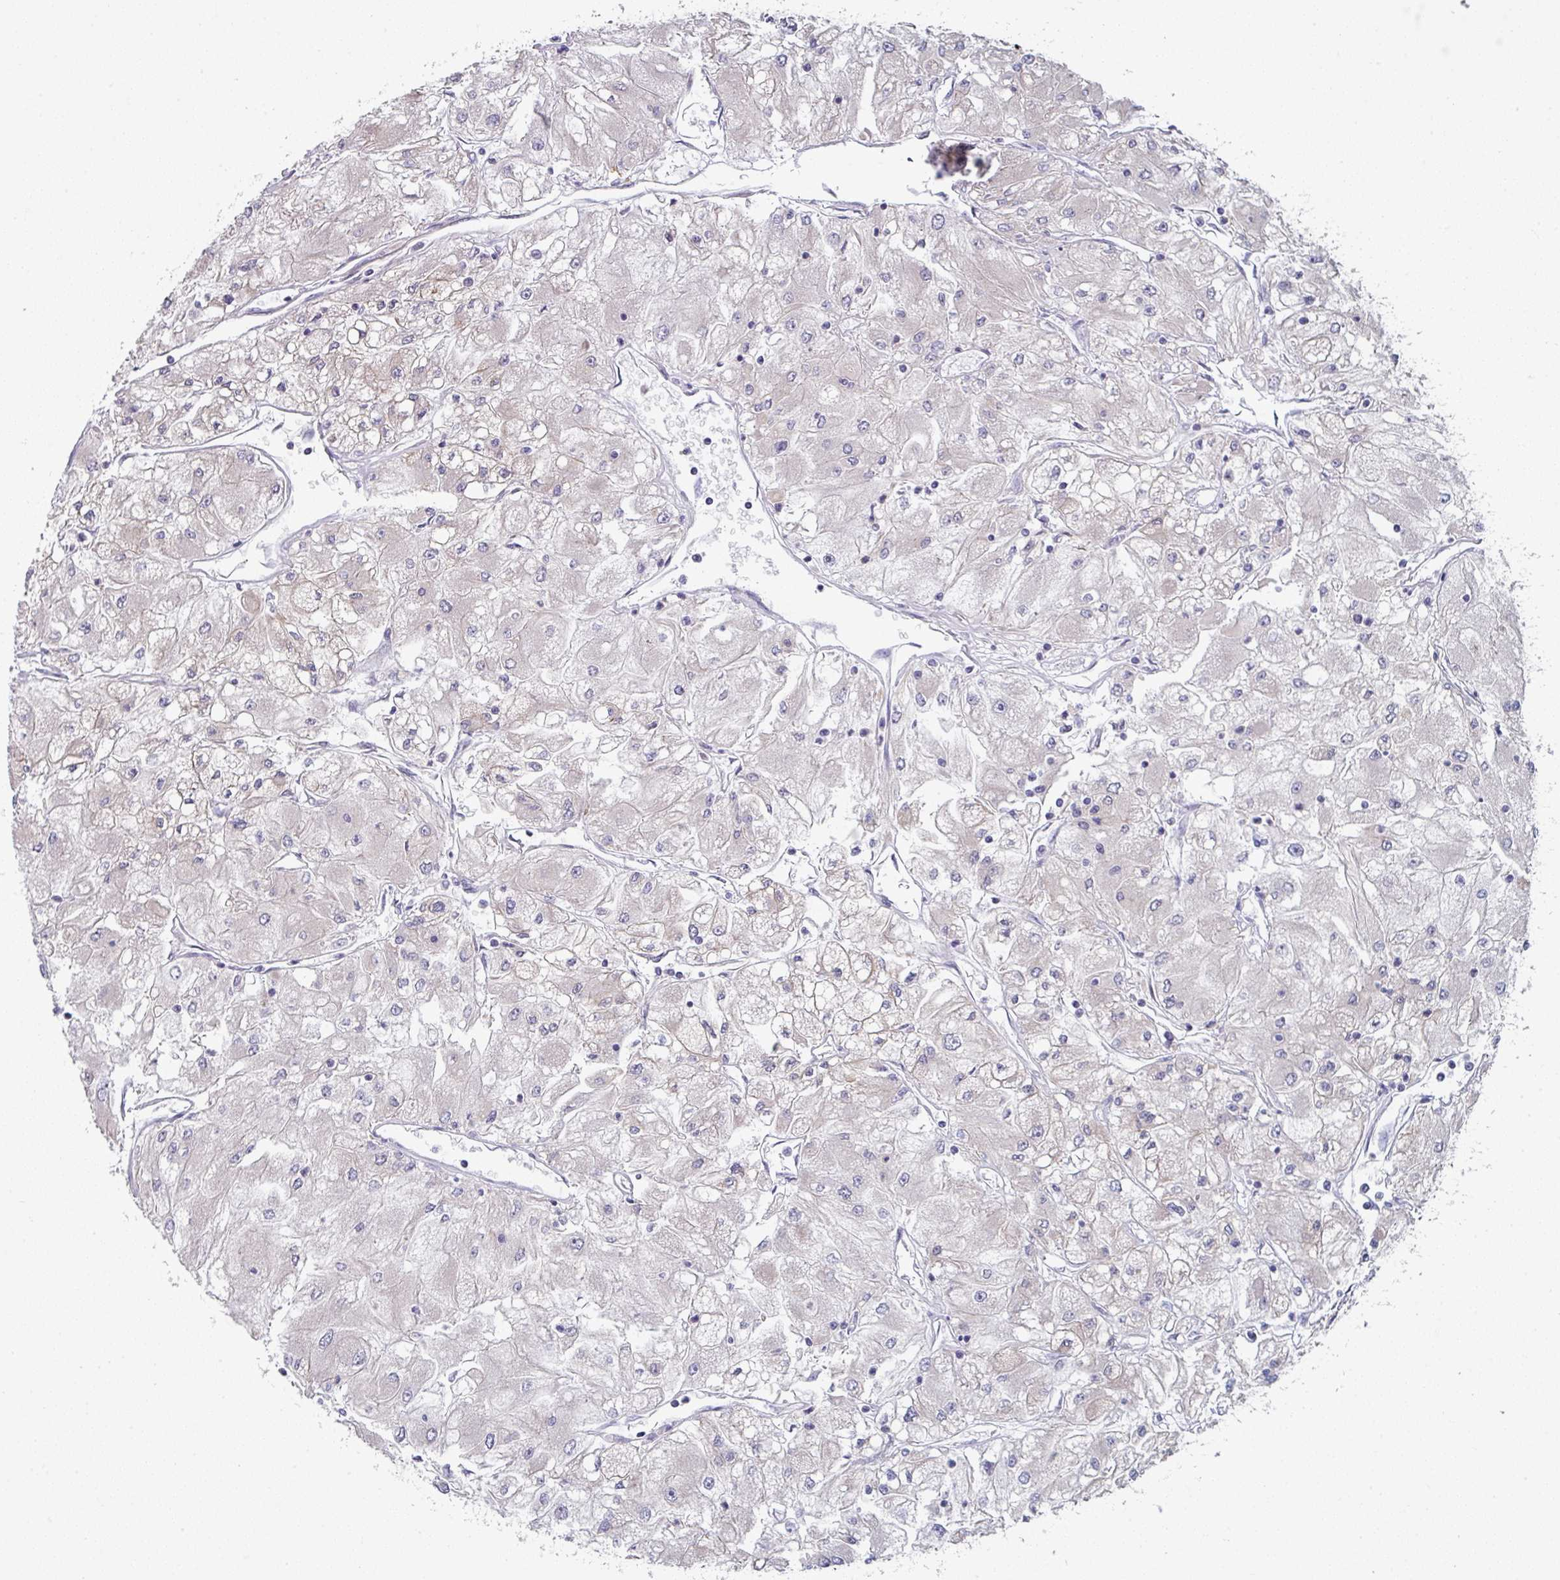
{"staining": {"intensity": "negative", "quantity": "none", "location": "none"}, "tissue": "renal cancer", "cell_type": "Tumor cells", "image_type": "cancer", "snomed": [{"axis": "morphology", "description": "Adenocarcinoma, NOS"}, {"axis": "topography", "description": "Kidney"}], "caption": "Immunohistochemistry (IHC) of human adenocarcinoma (renal) reveals no positivity in tumor cells.", "gene": "TMED5", "patient": {"sex": "male", "age": 80}}